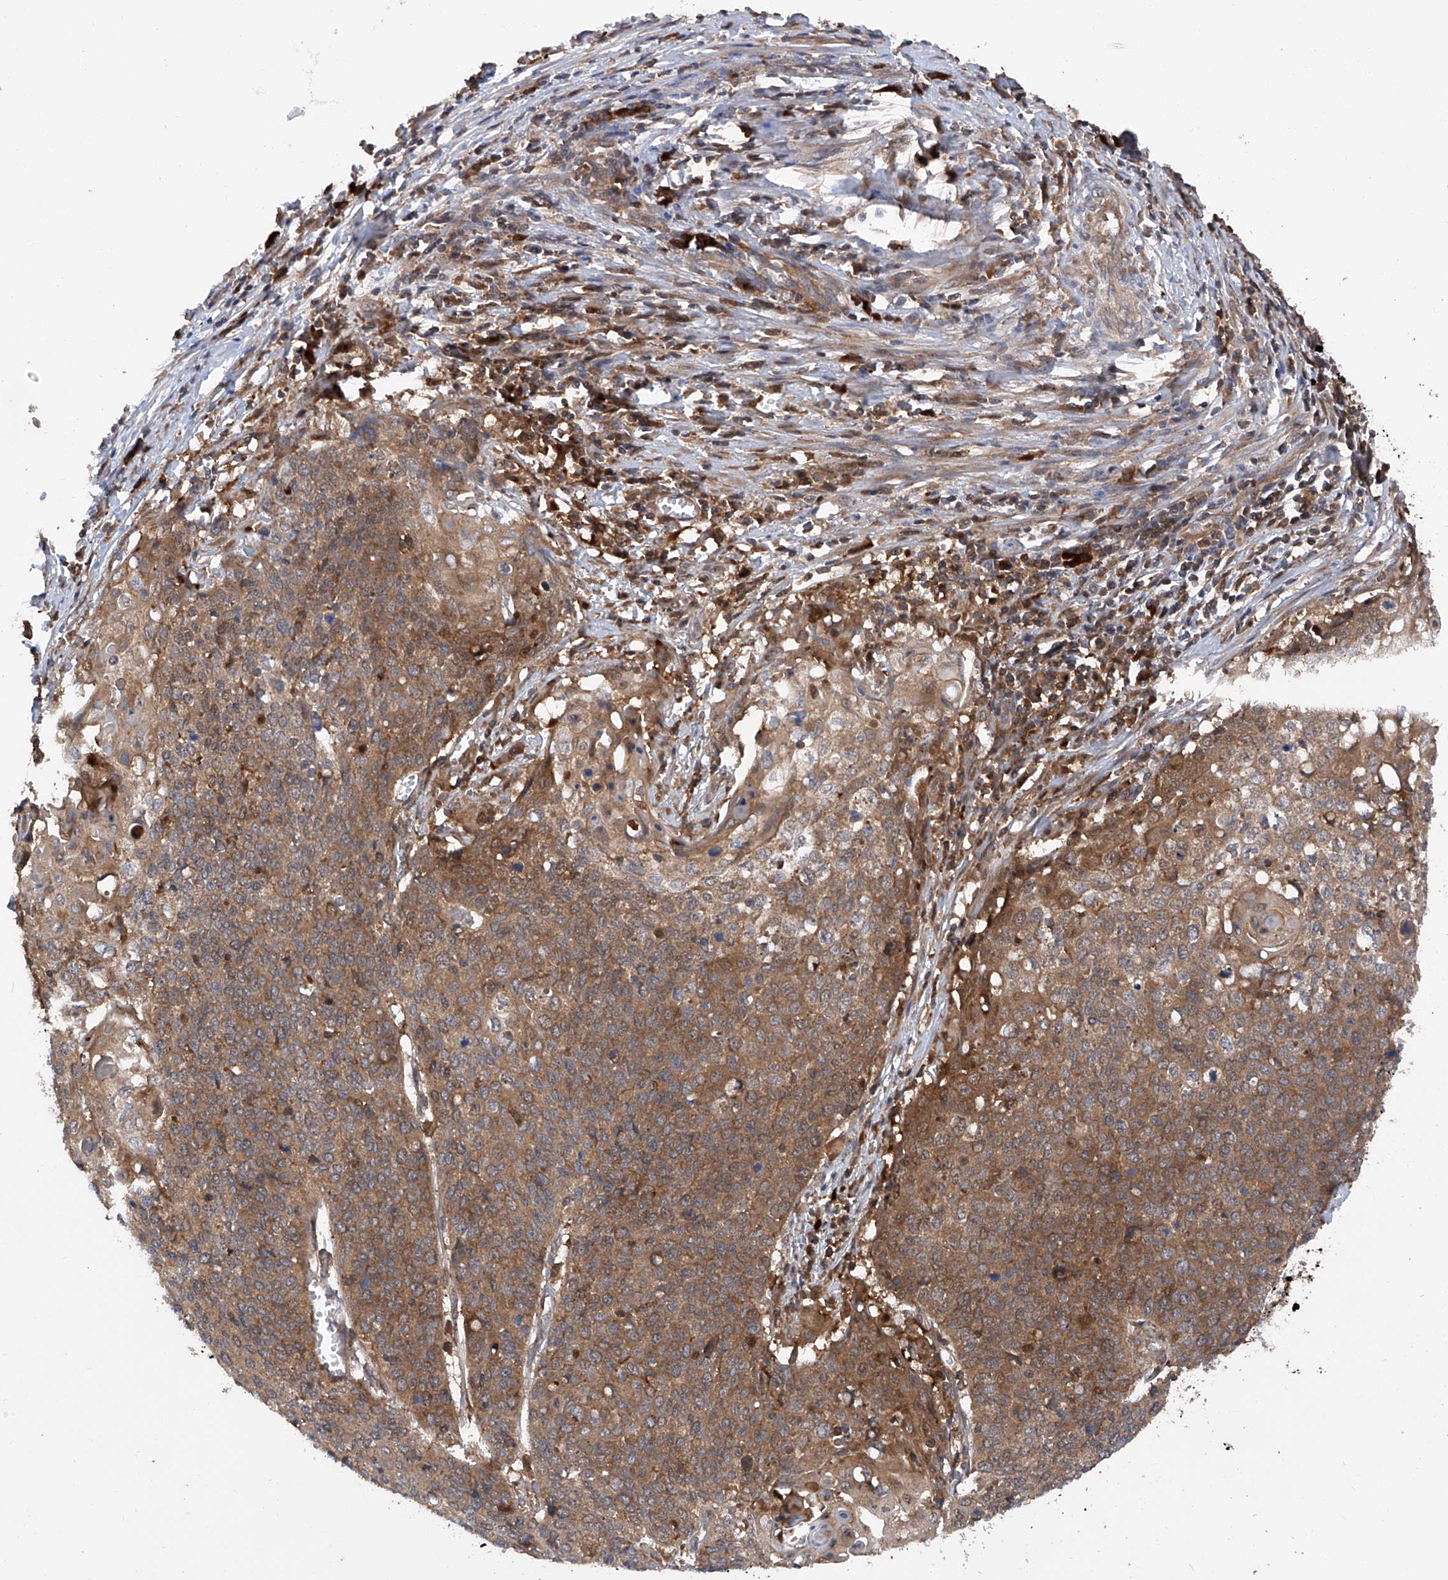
{"staining": {"intensity": "moderate", "quantity": ">75%", "location": "cytoplasmic/membranous"}, "tissue": "cervical cancer", "cell_type": "Tumor cells", "image_type": "cancer", "snomed": [{"axis": "morphology", "description": "Squamous cell carcinoma, NOS"}, {"axis": "topography", "description": "Cervix"}], "caption": "DAB (3,3'-diaminobenzidine) immunohistochemical staining of human cervical cancer demonstrates moderate cytoplasmic/membranous protein positivity in approximately >75% of tumor cells. Nuclei are stained in blue.", "gene": "ASCC3", "patient": {"sex": "female", "age": 39}}